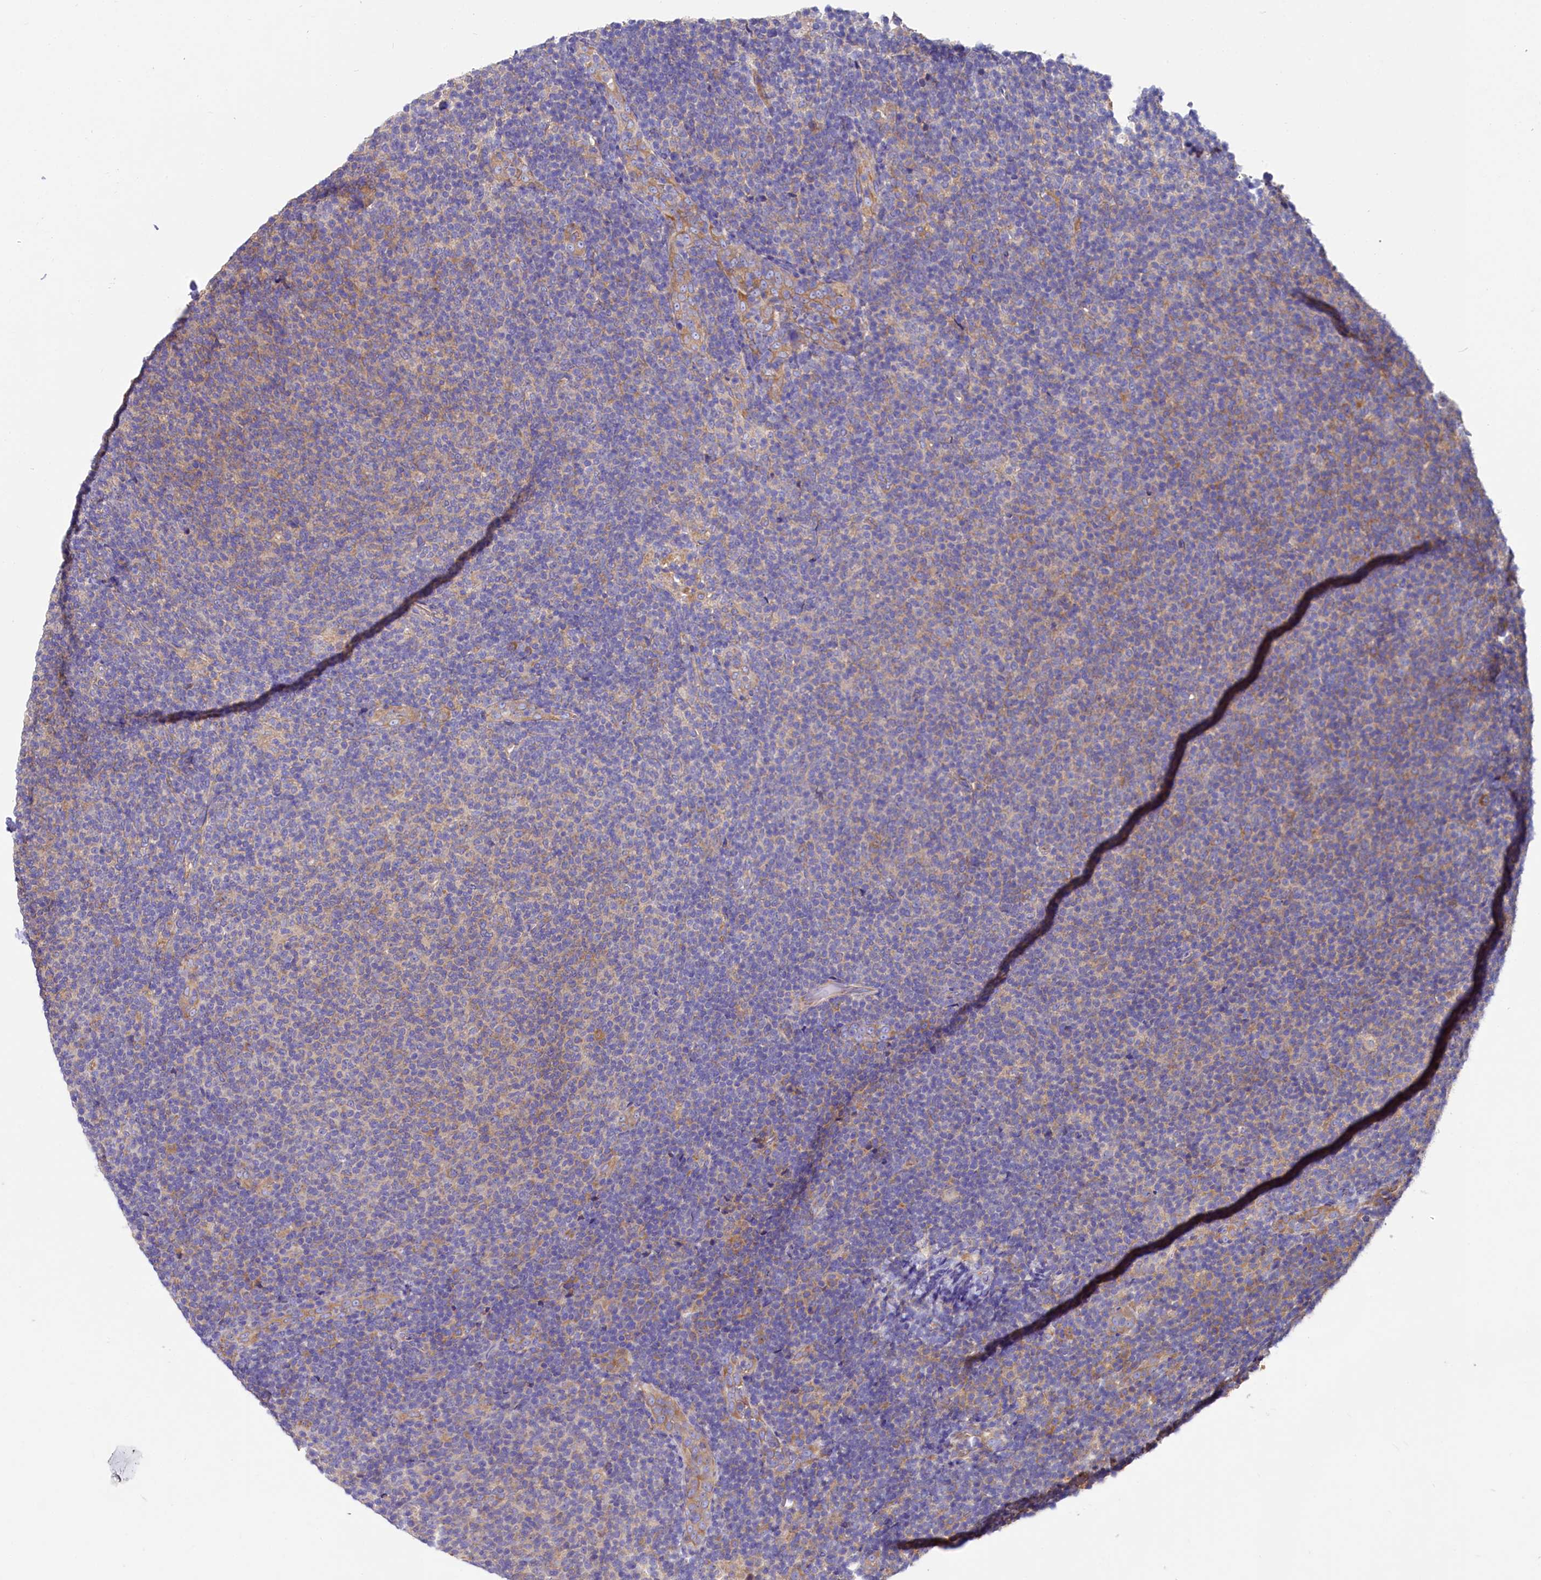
{"staining": {"intensity": "weak", "quantity": "25%-75%", "location": "cytoplasmic/membranous"}, "tissue": "lymphoma", "cell_type": "Tumor cells", "image_type": "cancer", "snomed": [{"axis": "morphology", "description": "Malignant lymphoma, non-Hodgkin's type, Low grade"}, {"axis": "topography", "description": "Lymph node"}], "caption": "Immunohistochemistry image of neoplastic tissue: human low-grade malignant lymphoma, non-Hodgkin's type stained using immunohistochemistry (IHC) exhibits low levels of weak protein expression localized specifically in the cytoplasmic/membranous of tumor cells, appearing as a cytoplasmic/membranous brown color.", "gene": "QARS1", "patient": {"sex": "male", "age": 66}}